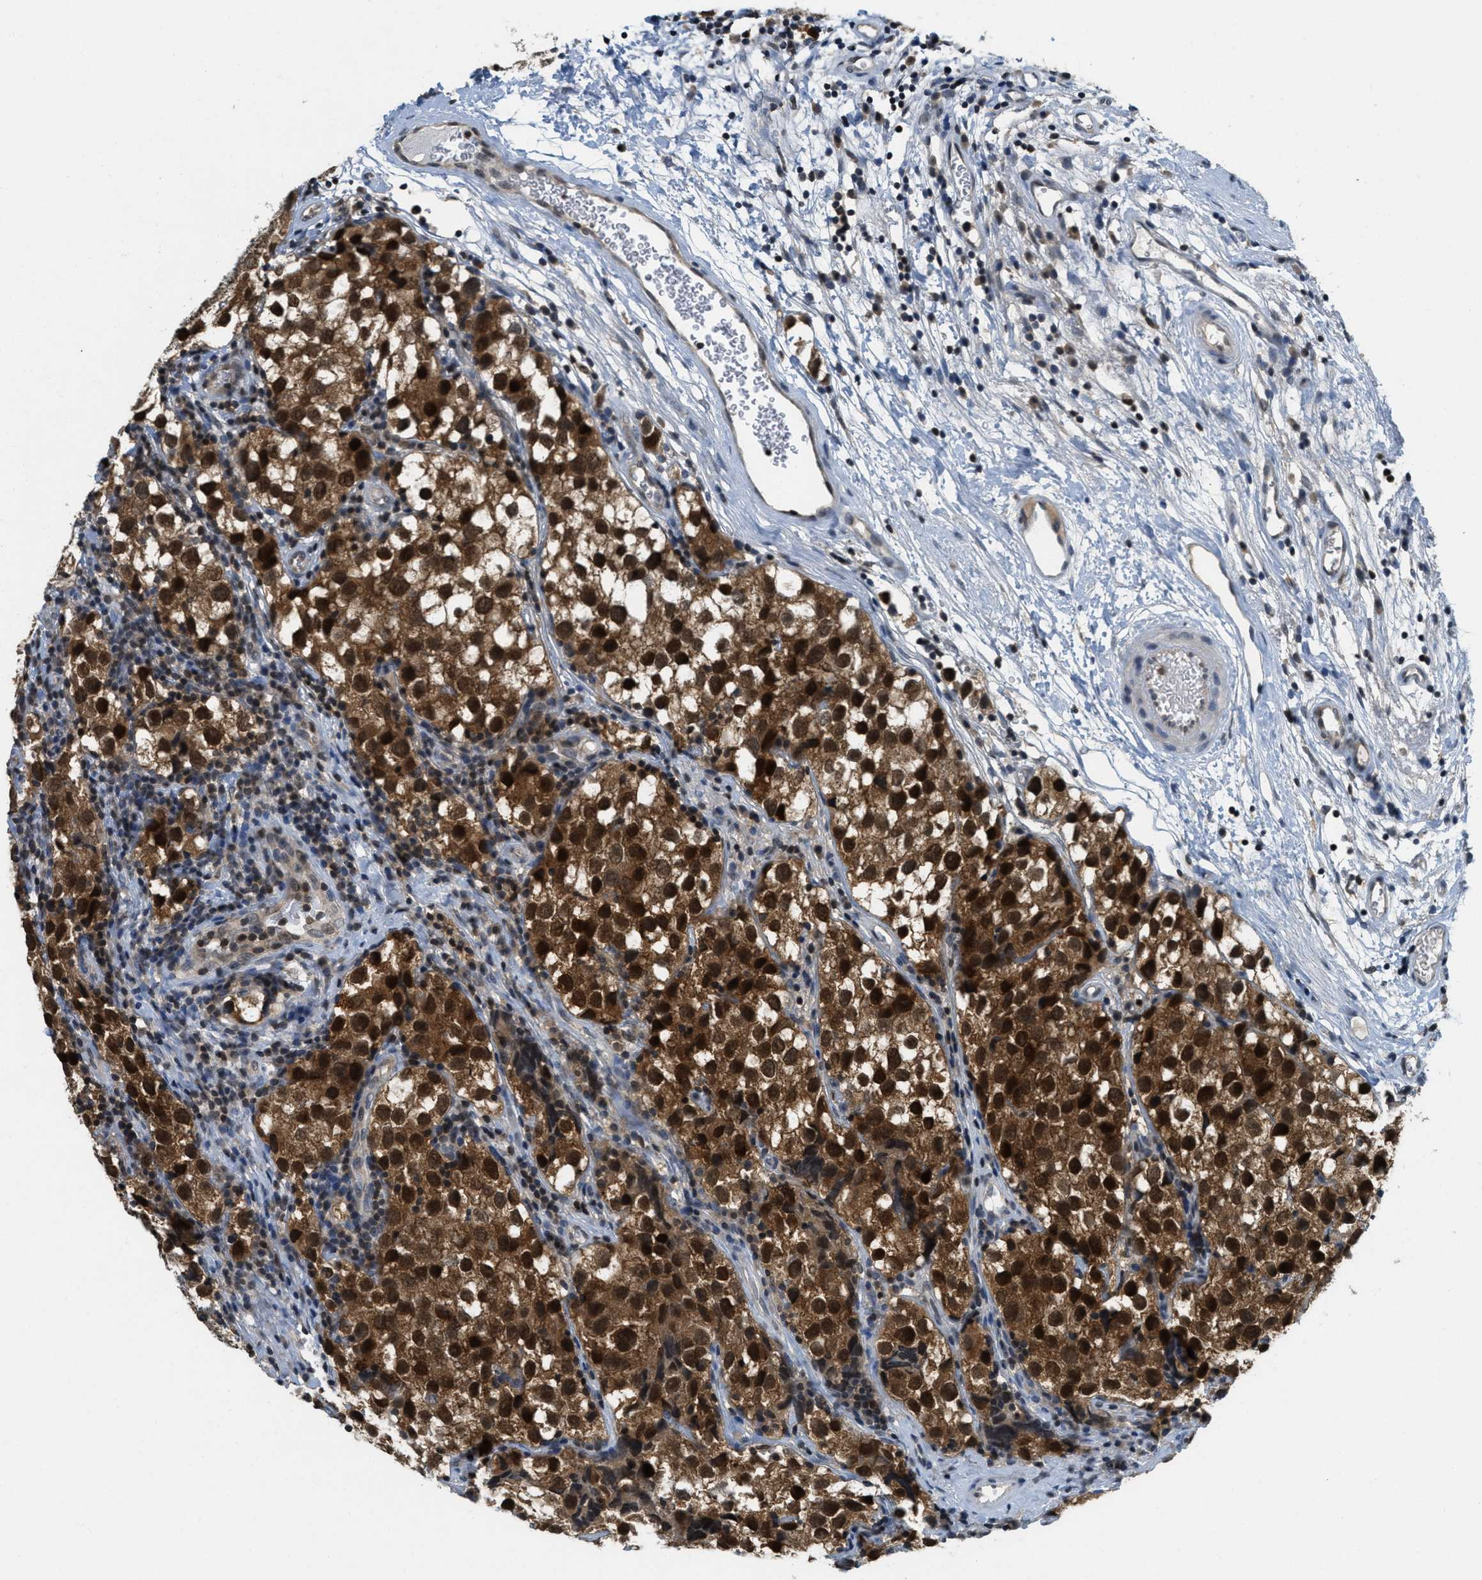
{"staining": {"intensity": "strong", "quantity": ">75%", "location": "cytoplasmic/membranous,nuclear"}, "tissue": "testis cancer", "cell_type": "Tumor cells", "image_type": "cancer", "snomed": [{"axis": "morphology", "description": "Seminoma, NOS"}, {"axis": "topography", "description": "Testis"}], "caption": "IHC image of testis cancer (seminoma) stained for a protein (brown), which reveals high levels of strong cytoplasmic/membranous and nuclear expression in about >75% of tumor cells.", "gene": "DNAJB1", "patient": {"sex": "male", "age": 39}}